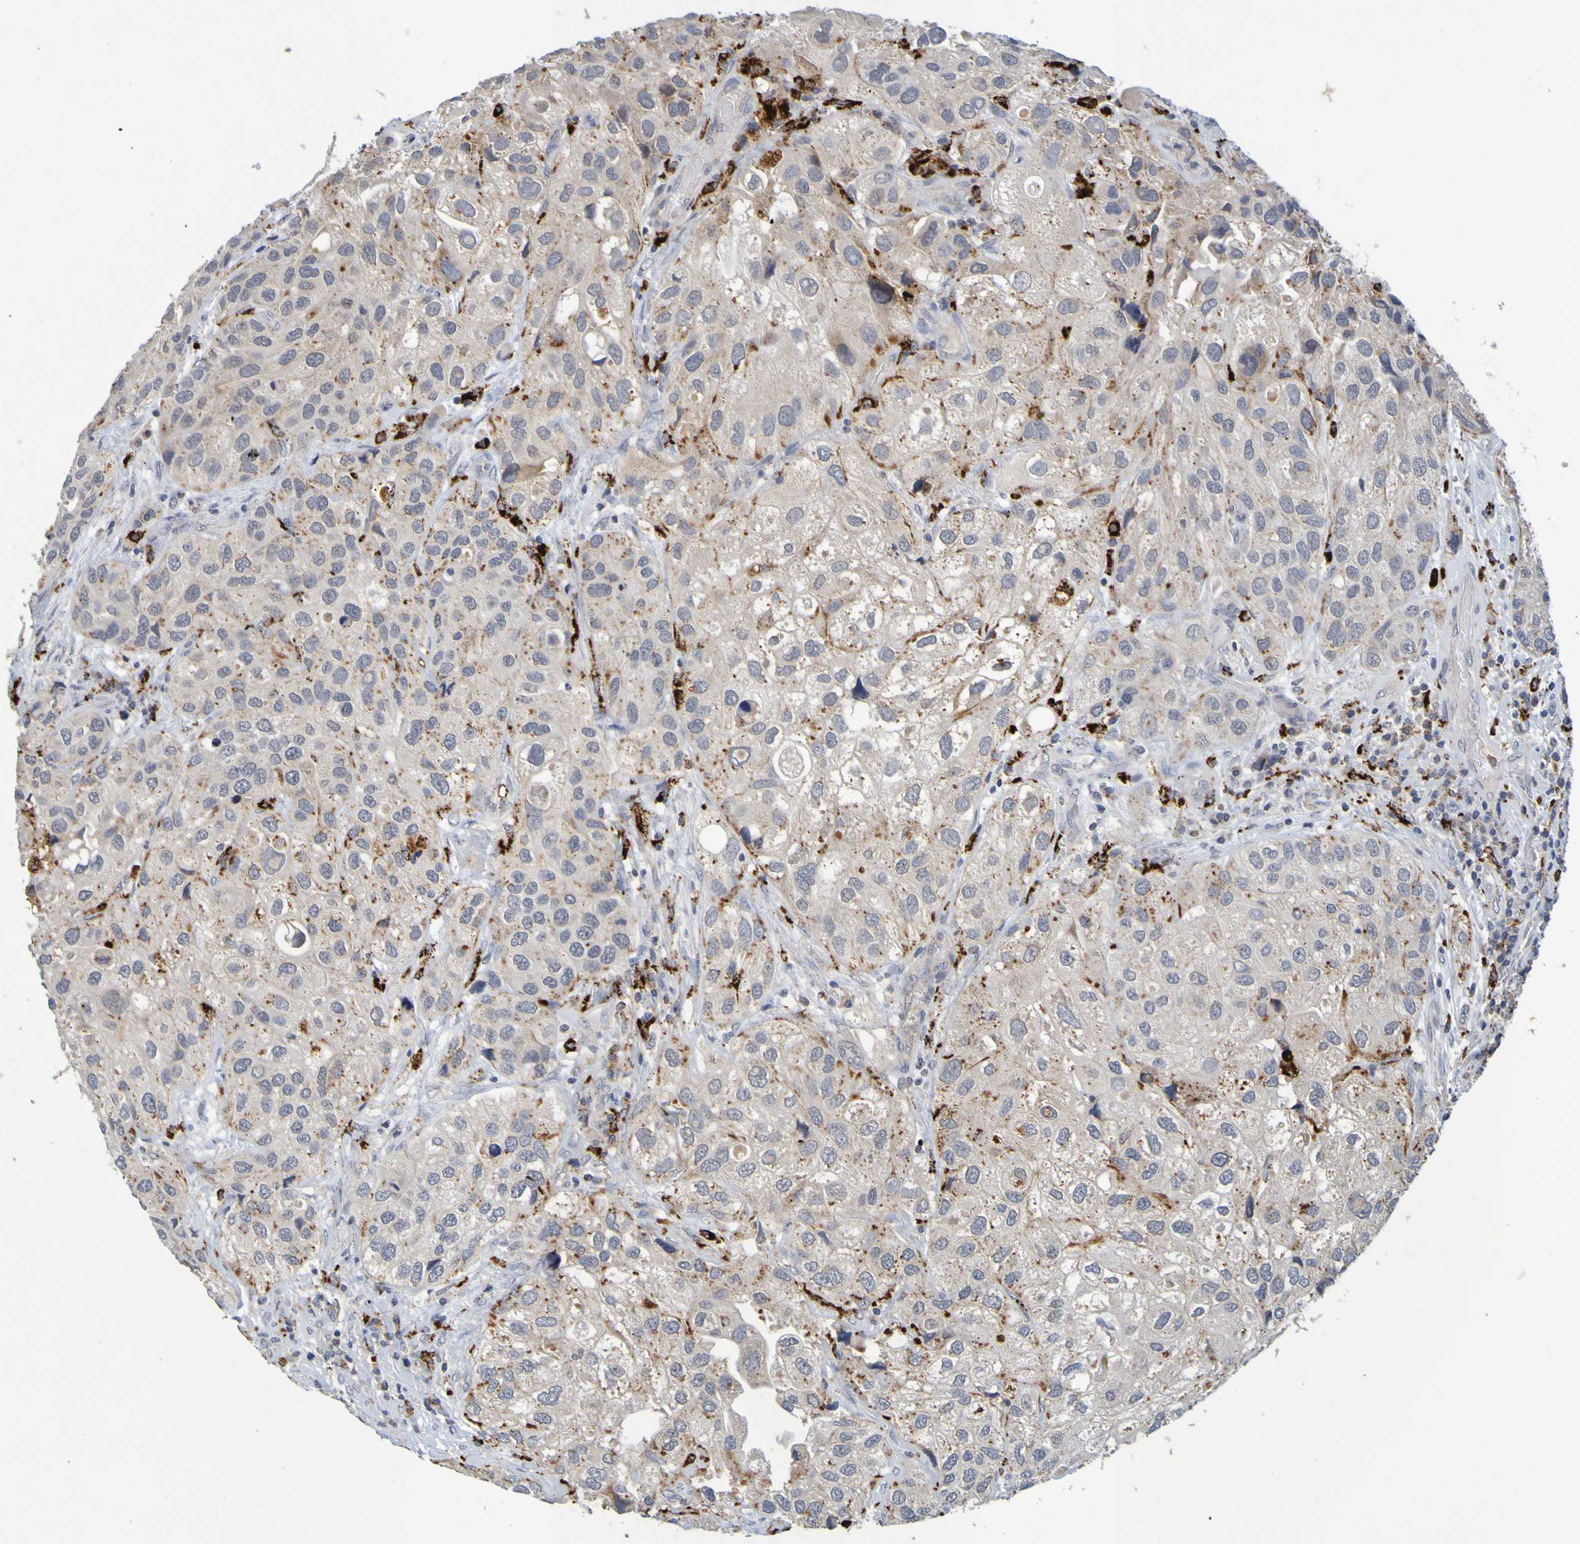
{"staining": {"intensity": "moderate", "quantity": "<25%", "location": "cytoplasmic/membranous"}, "tissue": "urothelial cancer", "cell_type": "Tumor cells", "image_type": "cancer", "snomed": [{"axis": "morphology", "description": "Urothelial carcinoma, High grade"}, {"axis": "topography", "description": "Urinary bladder"}], "caption": "Protein staining of urothelial carcinoma (high-grade) tissue shows moderate cytoplasmic/membranous positivity in about <25% of tumor cells. The protein is shown in brown color, while the nuclei are stained blue.", "gene": "TPH1", "patient": {"sex": "female", "age": 64}}